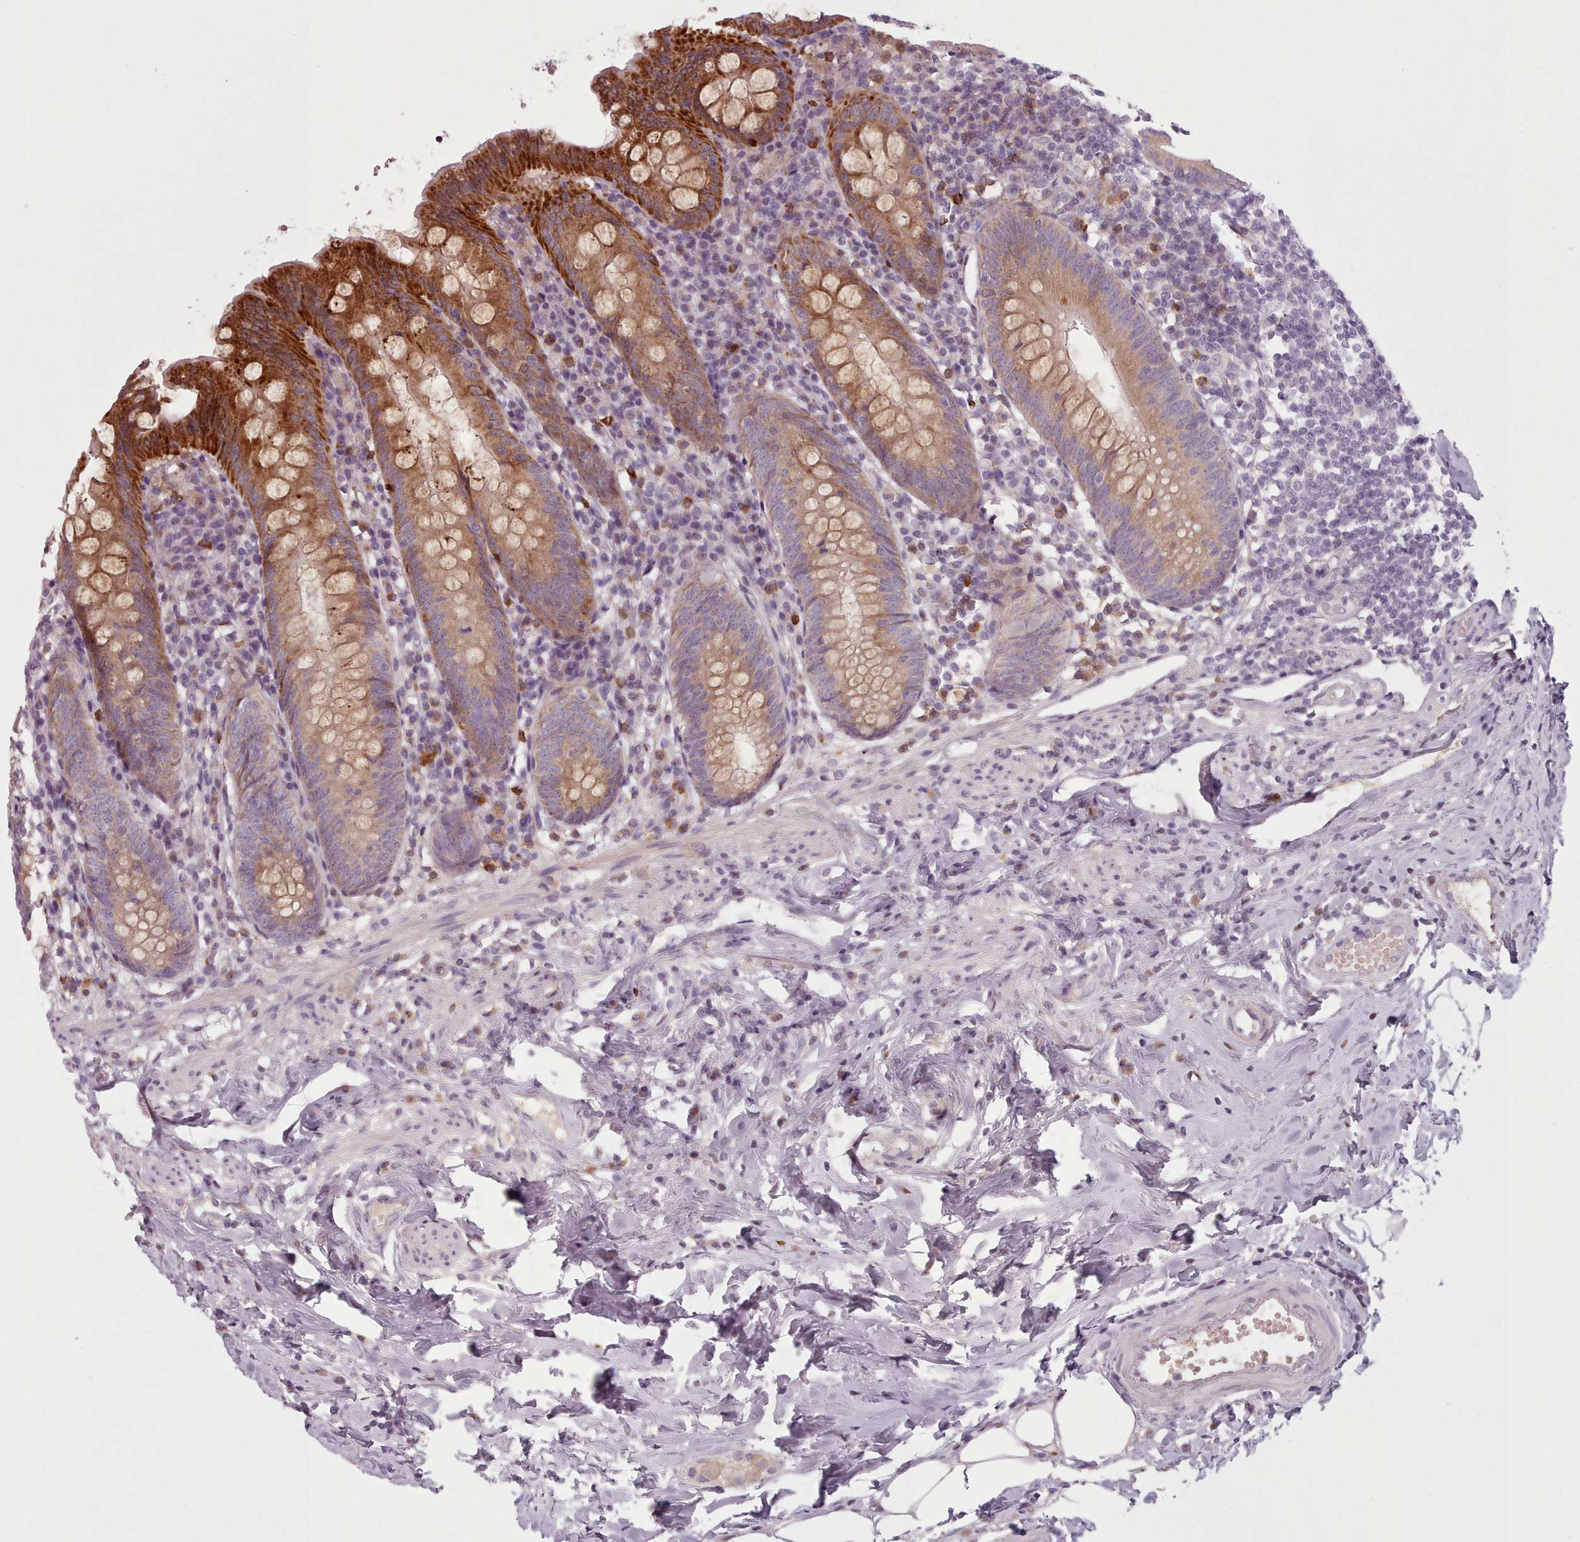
{"staining": {"intensity": "strong", "quantity": ">75%", "location": "cytoplasmic/membranous"}, "tissue": "appendix", "cell_type": "Glandular cells", "image_type": "normal", "snomed": [{"axis": "morphology", "description": "Normal tissue, NOS"}, {"axis": "topography", "description": "Appendix"}], "caption": "Glandular cells show strong cytoplasmic/membranous positivity in about >75% of cells in benign appendix.", "gene": "LAPTM5", "patient": {"sex": "female", "age": 54}}